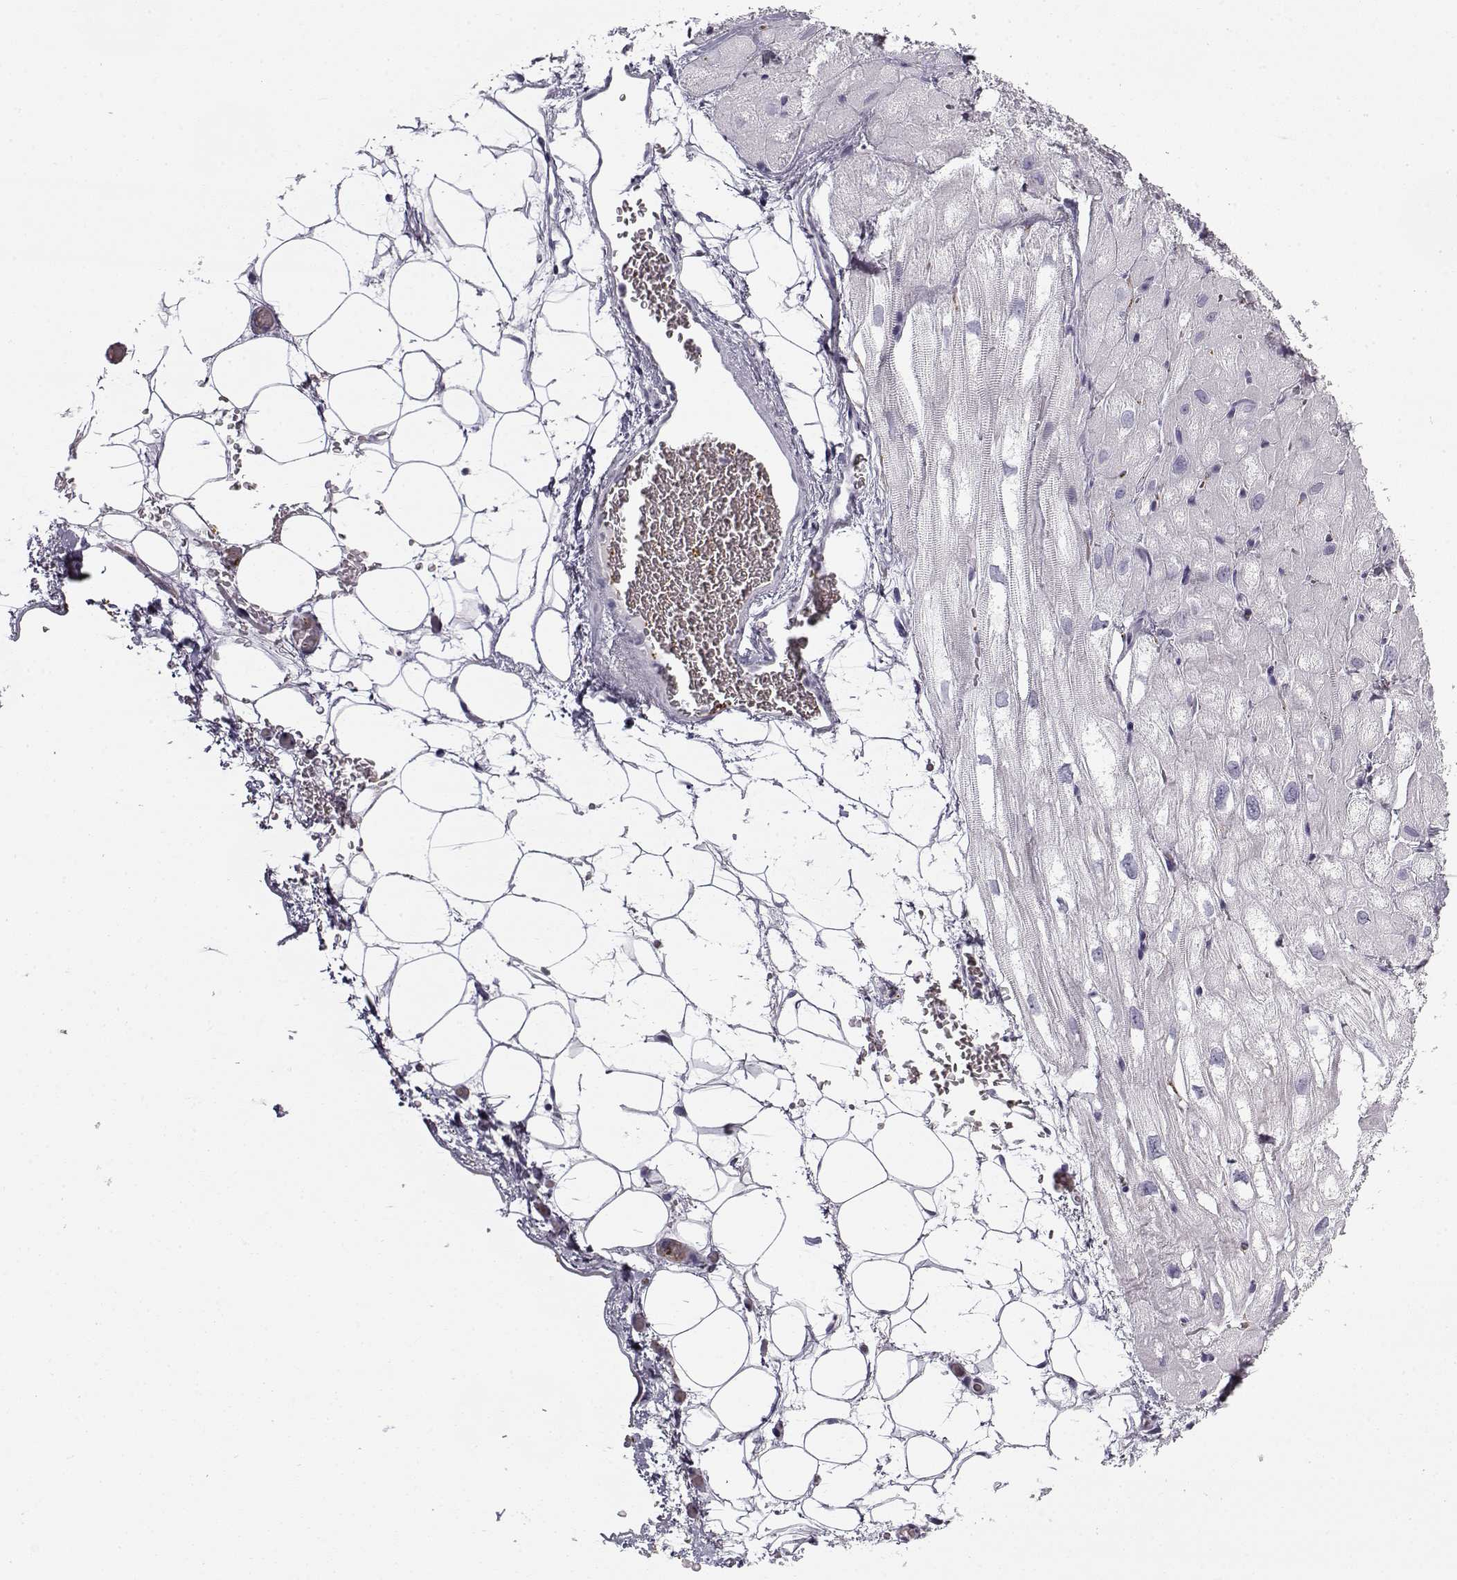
{"staining": {"intensity": "negative", "quantity": "none", "location": "none"}, "tissue": "heart muscle", "cell_type": "Cardiomyocytes", "image_type": "normal", "snomed": [{"axis": "morphology", "description": "Normal tissue, NOS"}, {"axis": "topography", "description": "Heart"}], "caption": "Cardiomyocytes are negative for protein expression in benign human heart muscle.", "gene": "SNCA", "patient": {"sex": "male", "age": 61}}